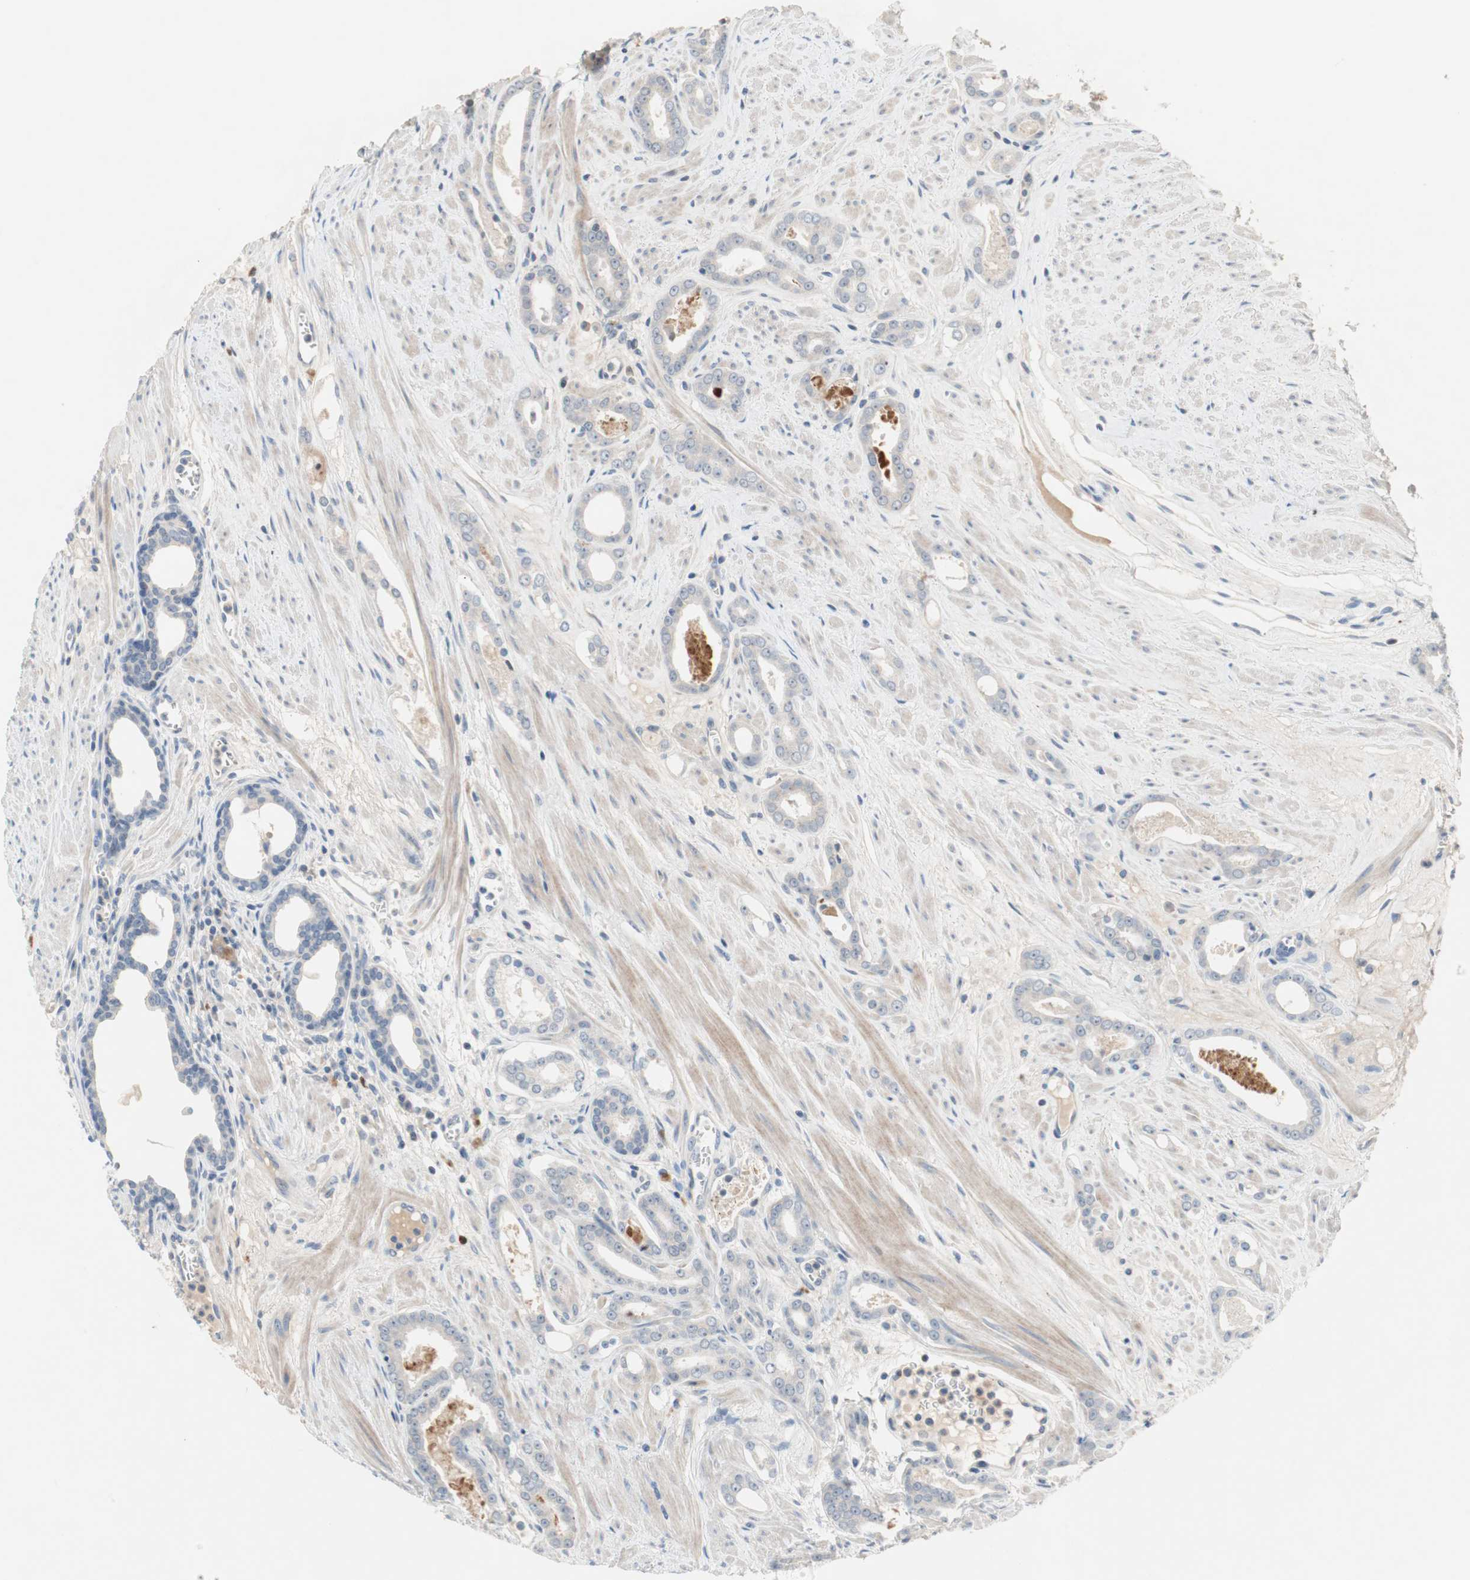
{"staining": {"intensity": "weak", "quantity": "<25%", "location": "cytoplasmic/membranous"}, "tissue": "prostate cancer", "cell_type": "Tumor cells", "image_type": "cancer", "snomed": [{"axis": "morphology", "description": "Adenocarcinoma, Low grade"}, {"axis": "topography", "description": "Prostate"}], "caption": "The image displays no staining of tumor cells in adenocarcinoma (low-grade) (prostate).", "gene": "PDZK1", "patient": {"sex": "male", "age": 57}}